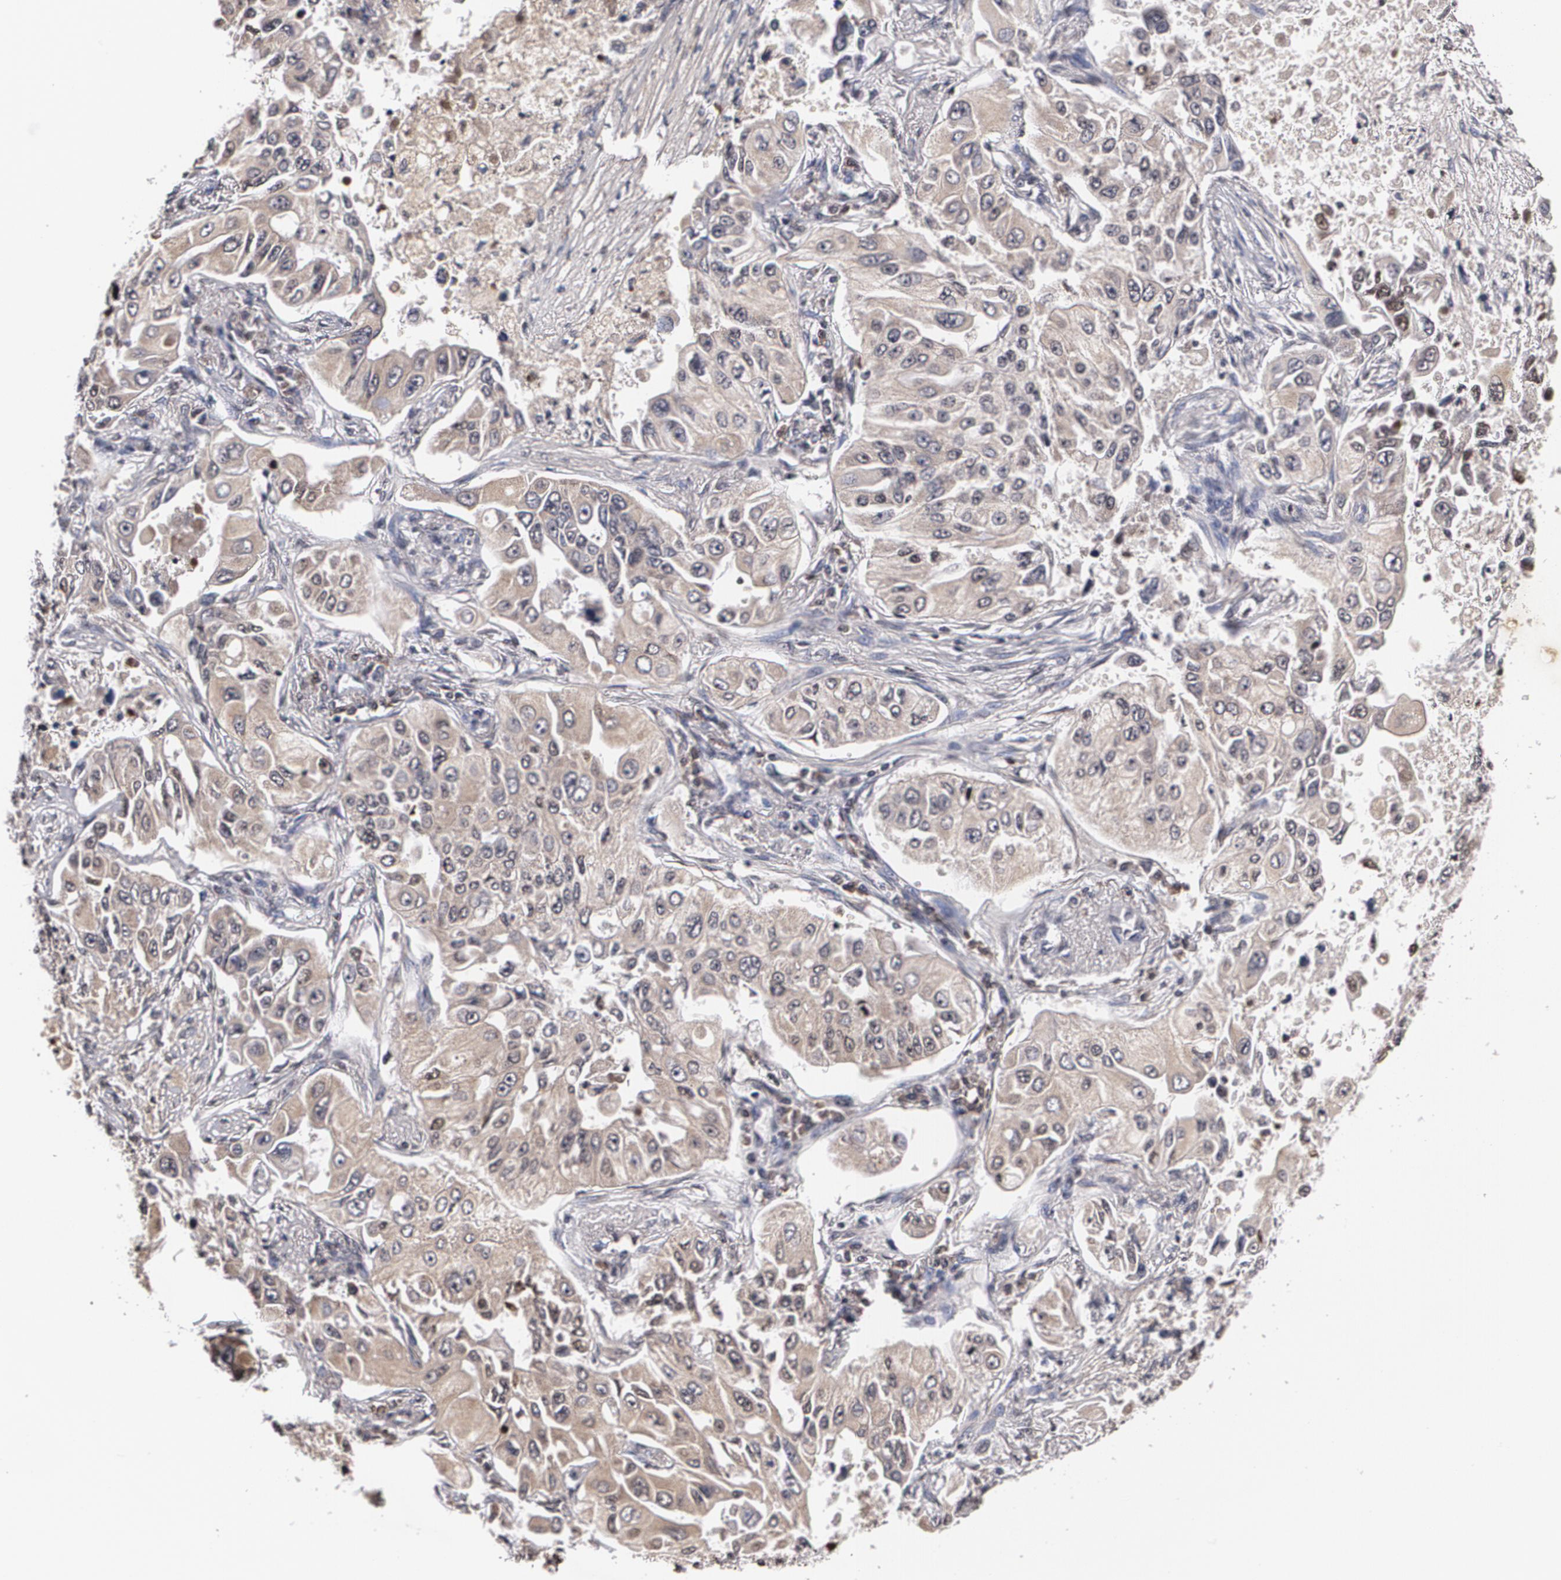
{"staining": {"intensity": "weak", "quantity": "25%-75%", "location": "cytoplasmic/membranous"}, "tissue": "lung cancer", "cell_type": "Tumor cells", "image_type": "cancer", "snomed": [{"axis": "morphology", "description": "Adenocarcinoma, NOS"}, {"axis": "topography", "description": "Lung"}], "caption": "Tumor cells display low levels of weak cytoplasmic/membranous staining in about 25%-75% of cells in human lung cancer.", "gene": "MVP", "patient": {"sex": "male", "age": 84}}